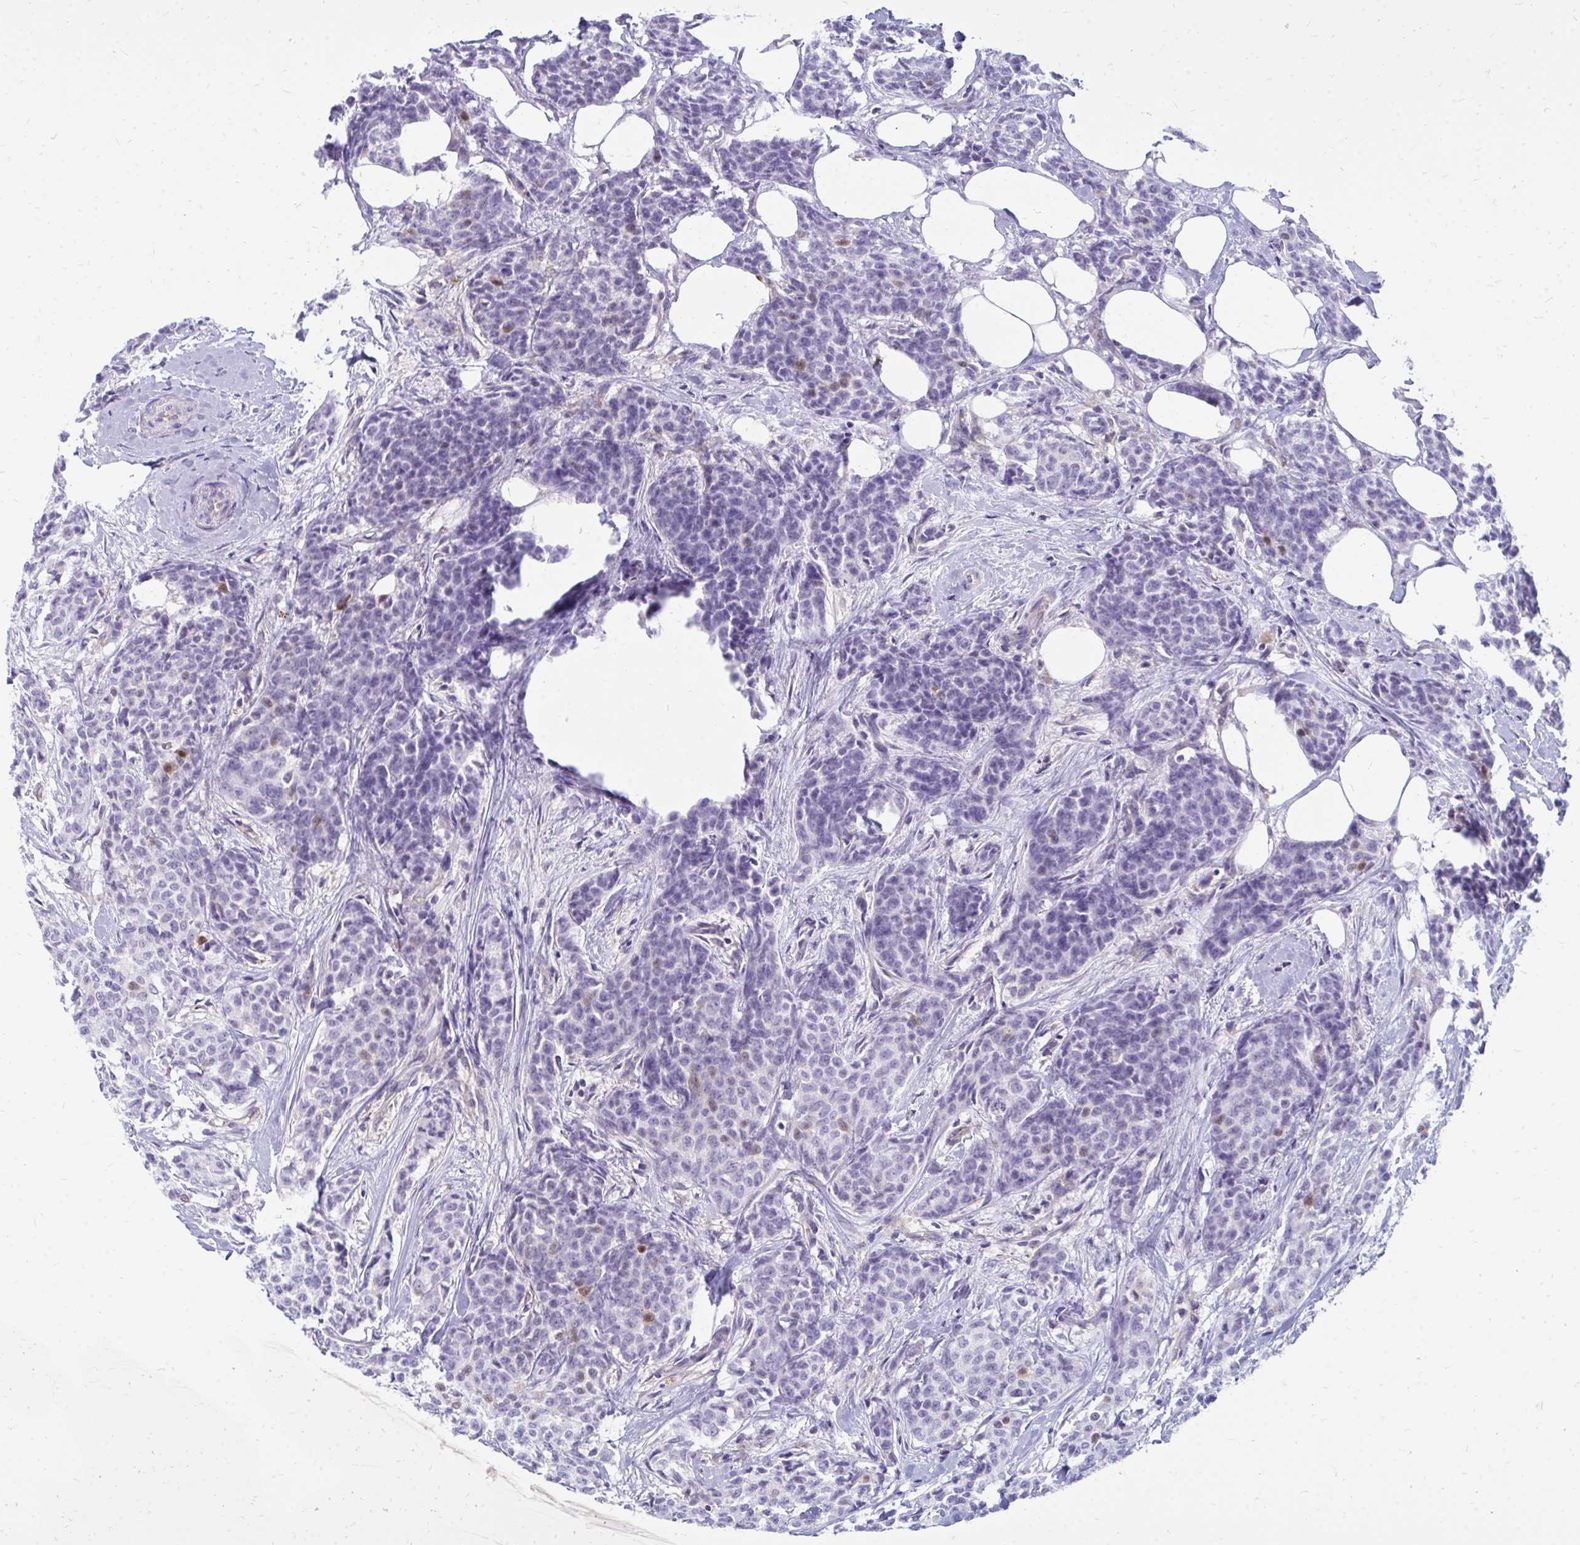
{"staining": {"intensity": "negative", "quantity": "none", "location": "none"}, "tissue": "breast cancer", "cell_type": "Tumor cells", "image_type": "cancer", "snomed": [{"axis": "morphology", "description": "Duct carcinoma"}, {"axis": "topography", "description": "Breast"}], "caption": "This is an immunohistochemistry (IHC) photomicrograph of human breast cancer (invasive ductal carcinoma). There is no staining in tumor cells.", "gene": "FABP3", "patient": {"sex": "female", "age": 91}}